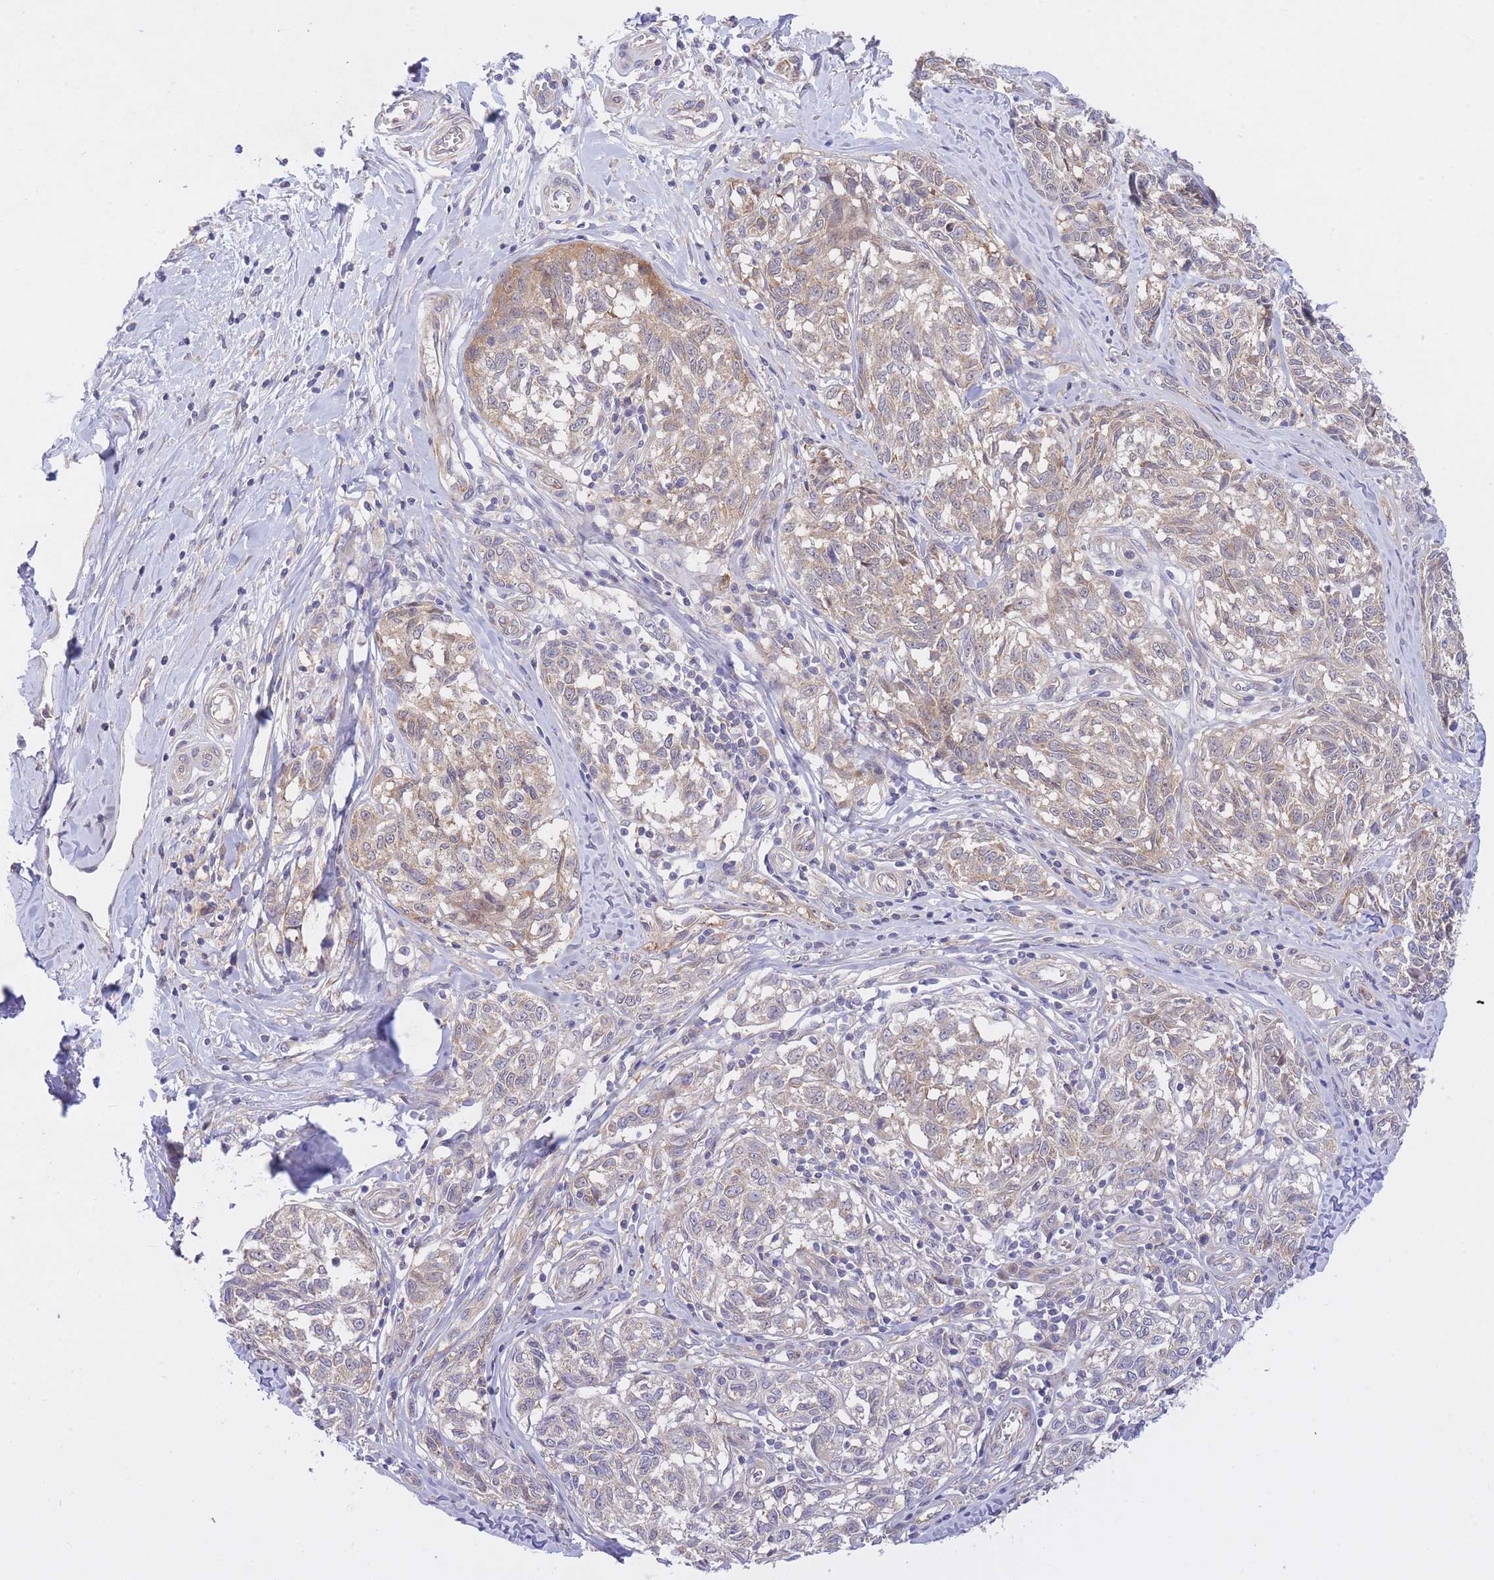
{"staining": {"intensity": "weak", "quantity": "<25%", "location": "cytoplasmic/membranous"}, "tissue": "melanoma", "cell_type": "Tumor cells", "image_type": "cancer", "snomed": [{"axis": "morphology", "description": "Normal tissue, NOS"}, {"axis": "morphology", "description": "Malignant melanoma, NOS"}, {"axis": "topography", "description": "Skin"}], "caption": "Immunohistochemistry (IHC) of melanoma demonstrates no expression in tumor cells.", "gene": "CHAC1", "patient": {"sex": "female", "age": 64}}